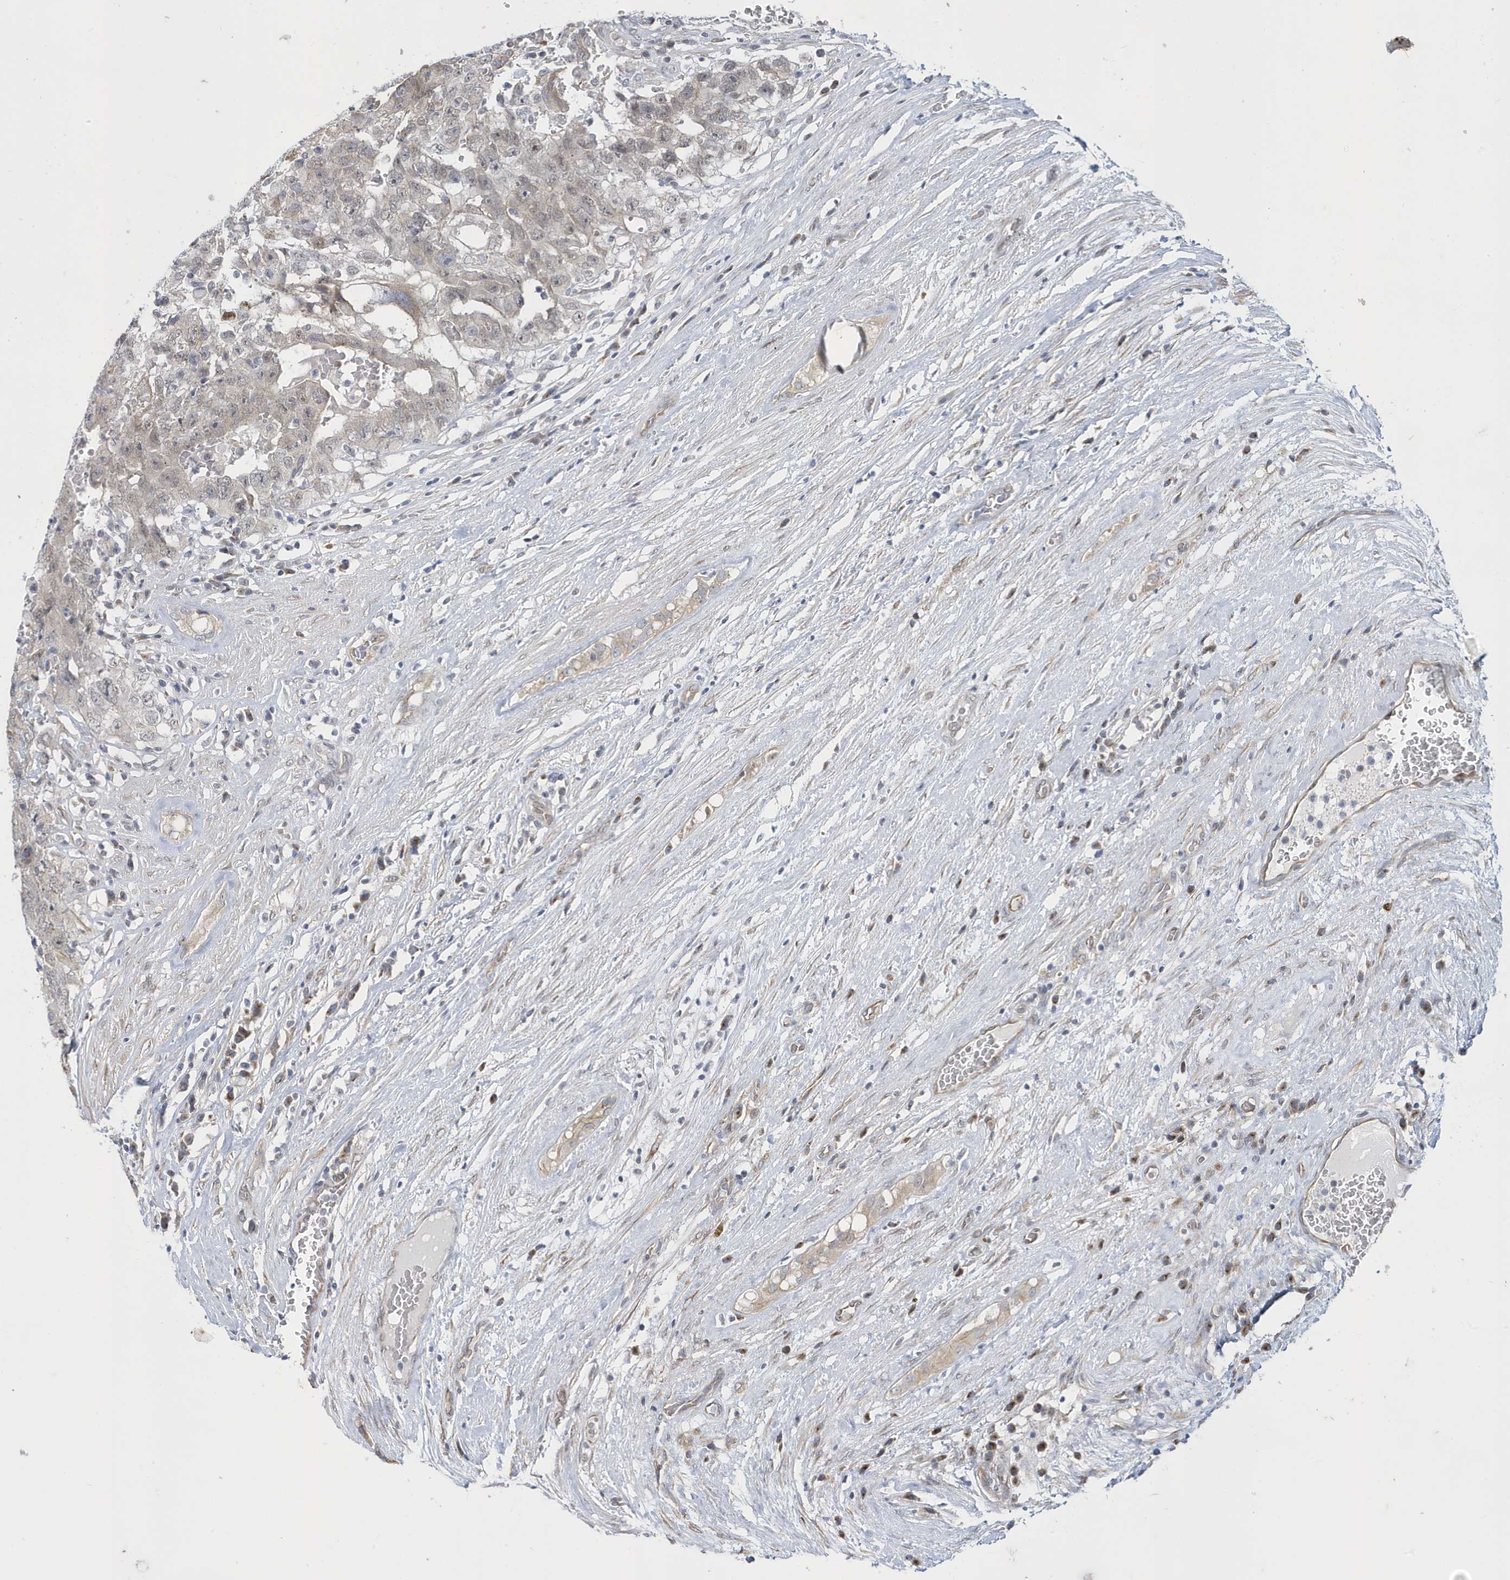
{"staining": {"intensity": "weak", "quantity": ">75%", "location": "cytoplasmic/membranous"}, "tissue": "testis cancer", "cell_type": "Tumor cells", "image_type": "cancer", "snomed": [{"axis": "morphology", "description": "Carcinoma, Embryonal, NOS"}, {"axis": "topography", "description": "Testis"}], "caption": "Immunohistochemistry histopathology image of neoplastic tissue: testis cancer stained using immunohistochemistry demonstrates low levels of weak protein expression localized specifically in the cytoplasmic/membranous of tumor cells, appearing as a cytoplasmic/membranous brown color.", "gene": "ZNF654", "patient": {"sex": "male", "age": 26}}